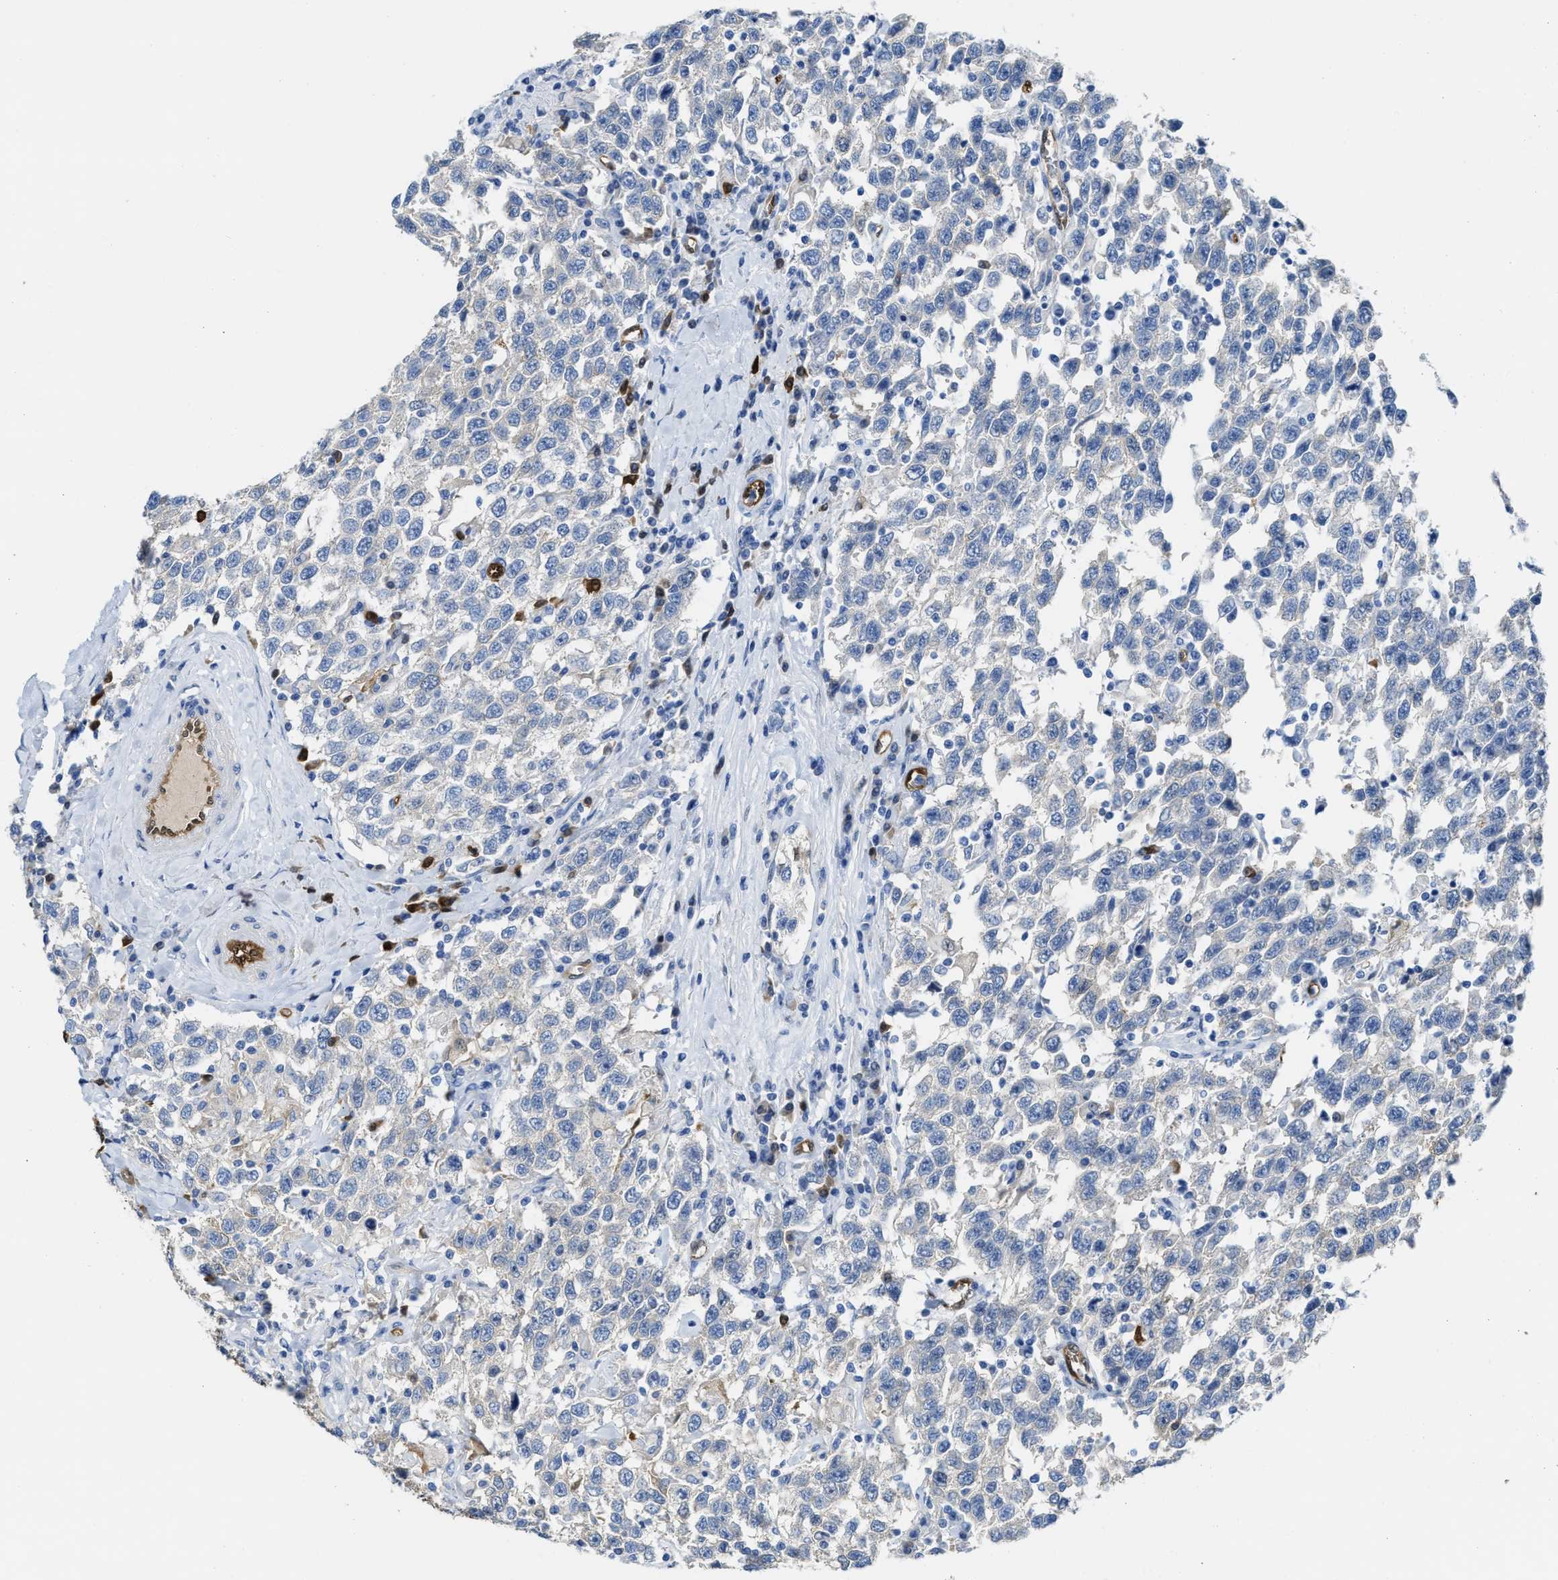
{"staining": {"intensity": "negative", "quantity": "none", "location": "none"}, "tissue": "testis cancer", "cell_type": "Tumor cells", "image_type": "cancer", "snomed": [{"axis": "morphology", "description": "Seminoma, NOS"}, {"axis": "topography", "description": "Testis"}], "caption": "Immunohistochemistry (IHC) photomicrograph of human testis cancer (seminoma) stained for a protein (brown), which reveals no expression in tumor cells. (DAB IHC, high magnification).", "gene": "ASS1", "patient": {"sex": "male", "age": 41}}